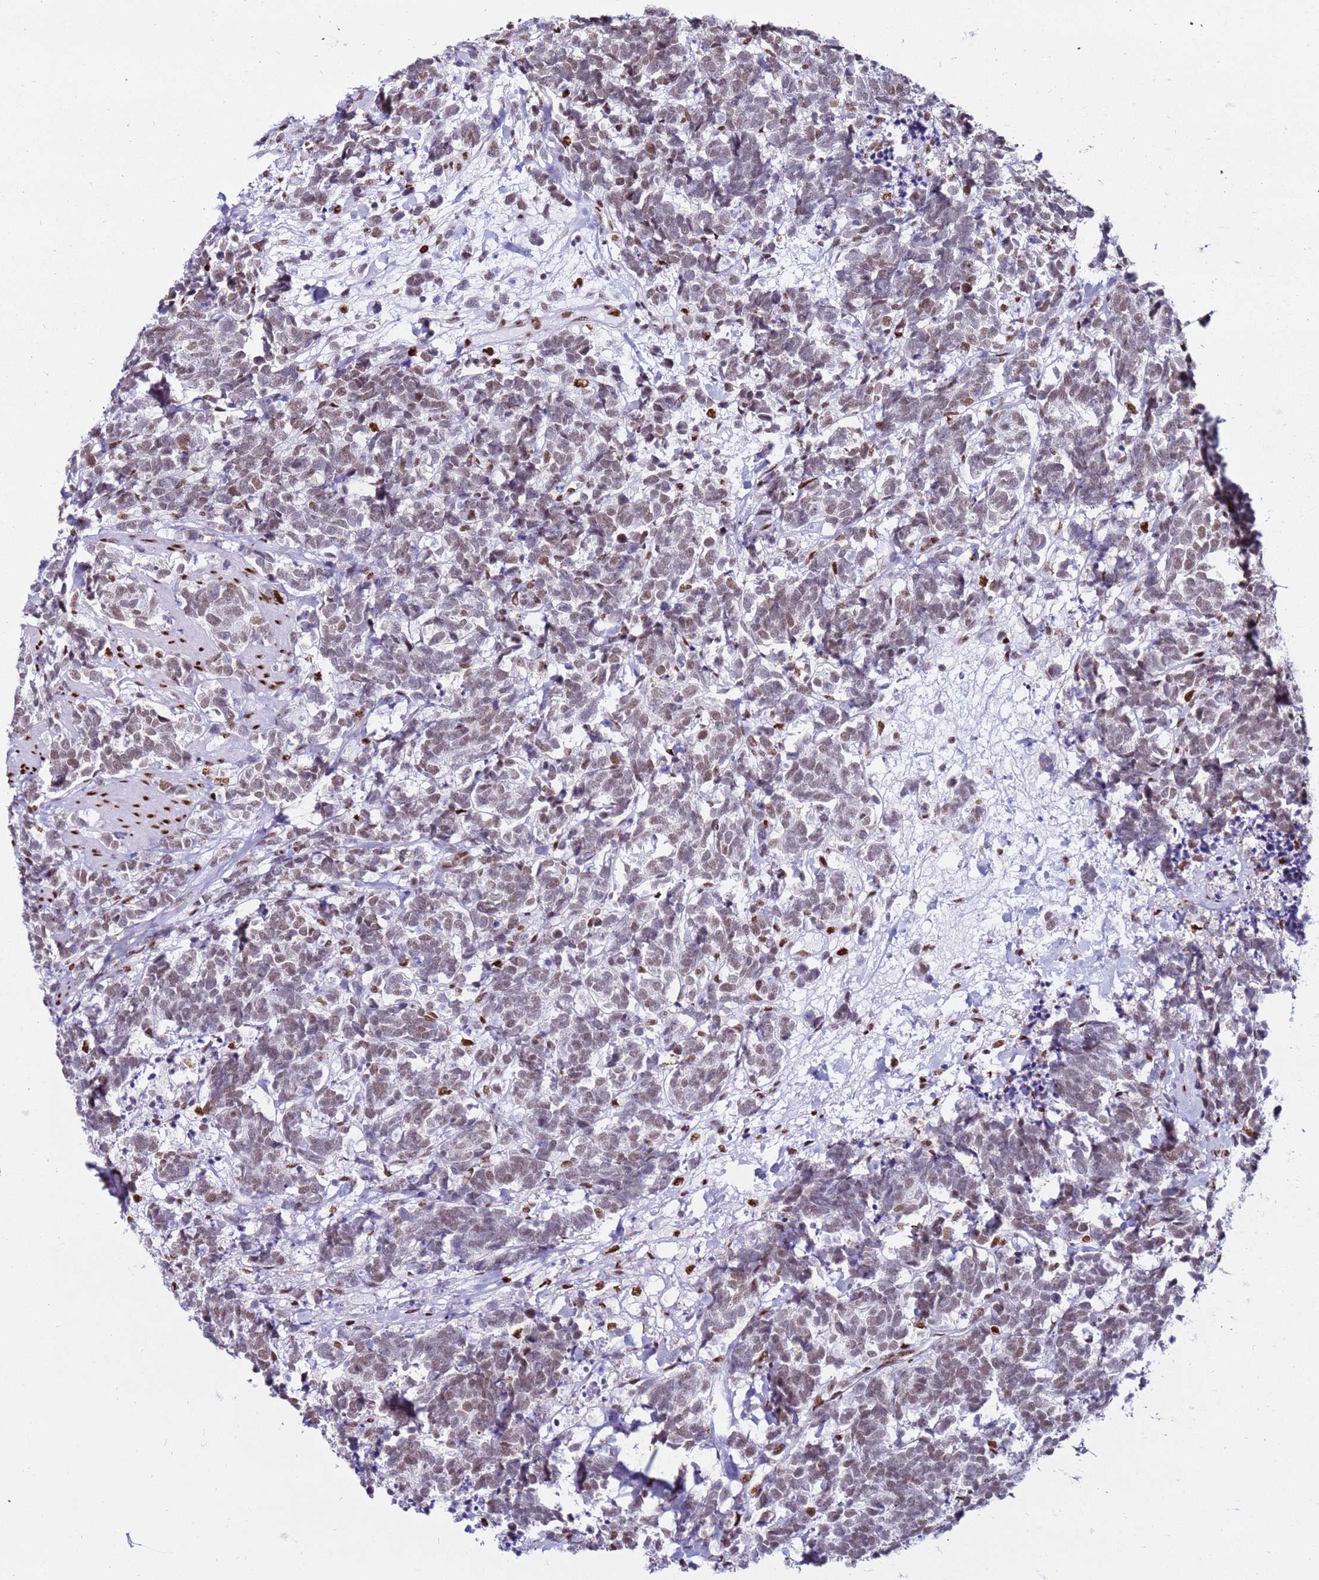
{"staining": {"intensity": "moderate", "quantity": "25%-75%", "location": "nuclear"}, "tissue": "carcinoid", "cell_type": "Tumor cells", "image_type": "cancer", "snomed": [{"axis": "morphology", "description": "Carcinoma, NOS"}, {"axis": "morphology", "description": "Carcinoid, malignant, NOS"}, {"axis": "topography", "description": "Prostate"}], "caption": "Human carcinoma stained with a protein marker shows moderate staining in tumor cells.", "gene": "KPNA4", "patient": {"sex": "male", "age": 57}}